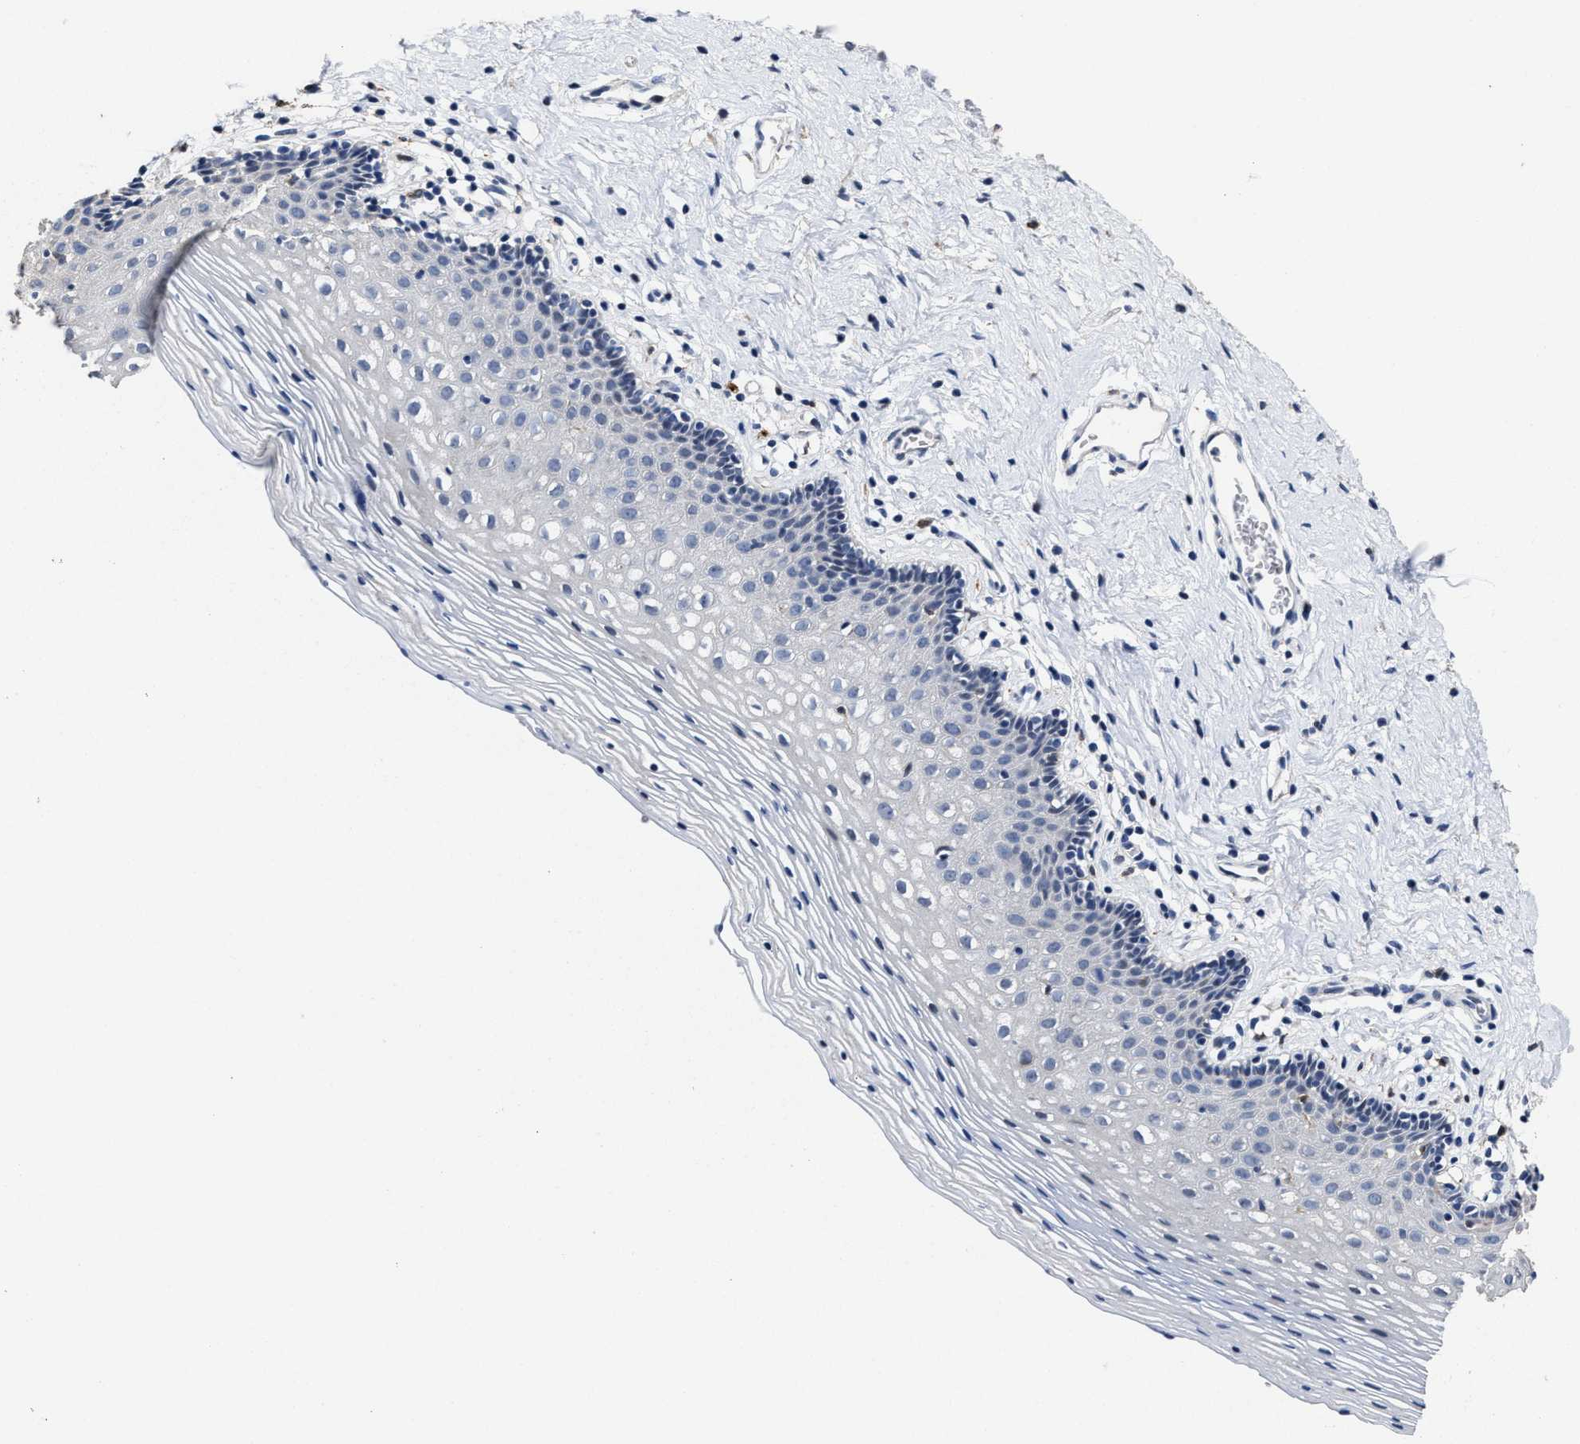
{"staining": {"intensity": "negative", "quantity": "none", "location": "none"}, "tissue": "vagina", "cell_type": "Squamous epithelial cells", "image_type": "normal", "snomed": [{"axis": "morphology", "description": "Normal tissue, NOS"}, {"axis": "topography", "description": "Vagina"}], "caption": "High power microscopy micrograph of an immunohistochemistry (IHC) photomicrograph of benign vagina, revealing no significant positivity in squamous epithelial cells.", "gene": "ZFAT", "patient": {"sex": "female", "age": 32}}